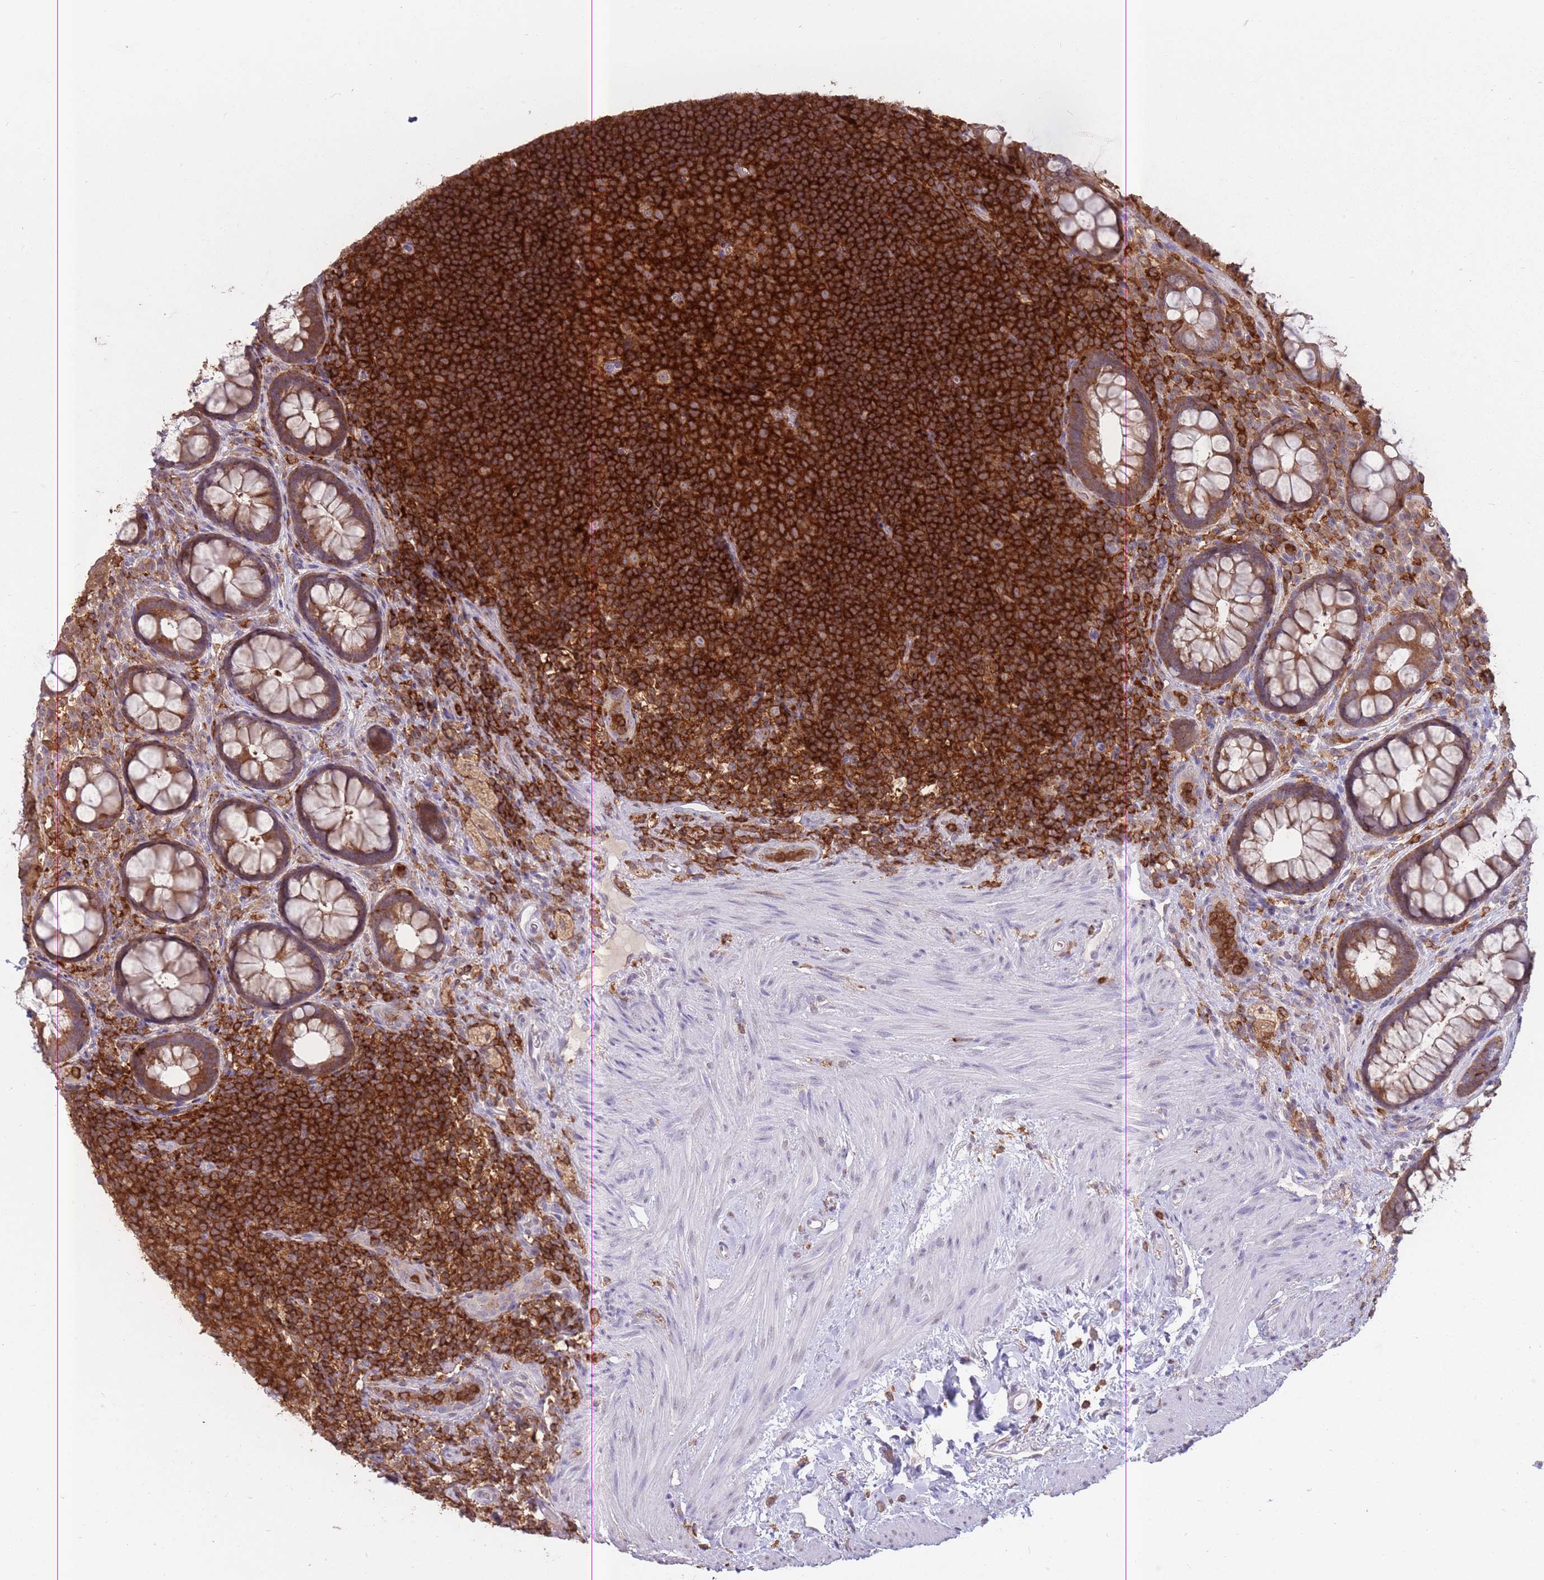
{"staining": {"intensity": "moderate", "quantity": ">75%", "location": "cytoplasmic/membranous"}, "tissue": "rectum", "cell_type": "Glandular cells", "image_type": "normal", "snomed": [{"axis": "morphology", "description": "Normal tissue, NOS"}, {"axis": "topography", "description": "Rectum"}, {"axis": "topography", "description": "Peripheral nerve tissue"}], "caption": "Glandular cells reveal moderate cytoplasmic/membranous staining in approximately >75% of cells in unremarkable rectum.", "gene": "GMIP", "patient": {"sex": "female", "age": 69}}